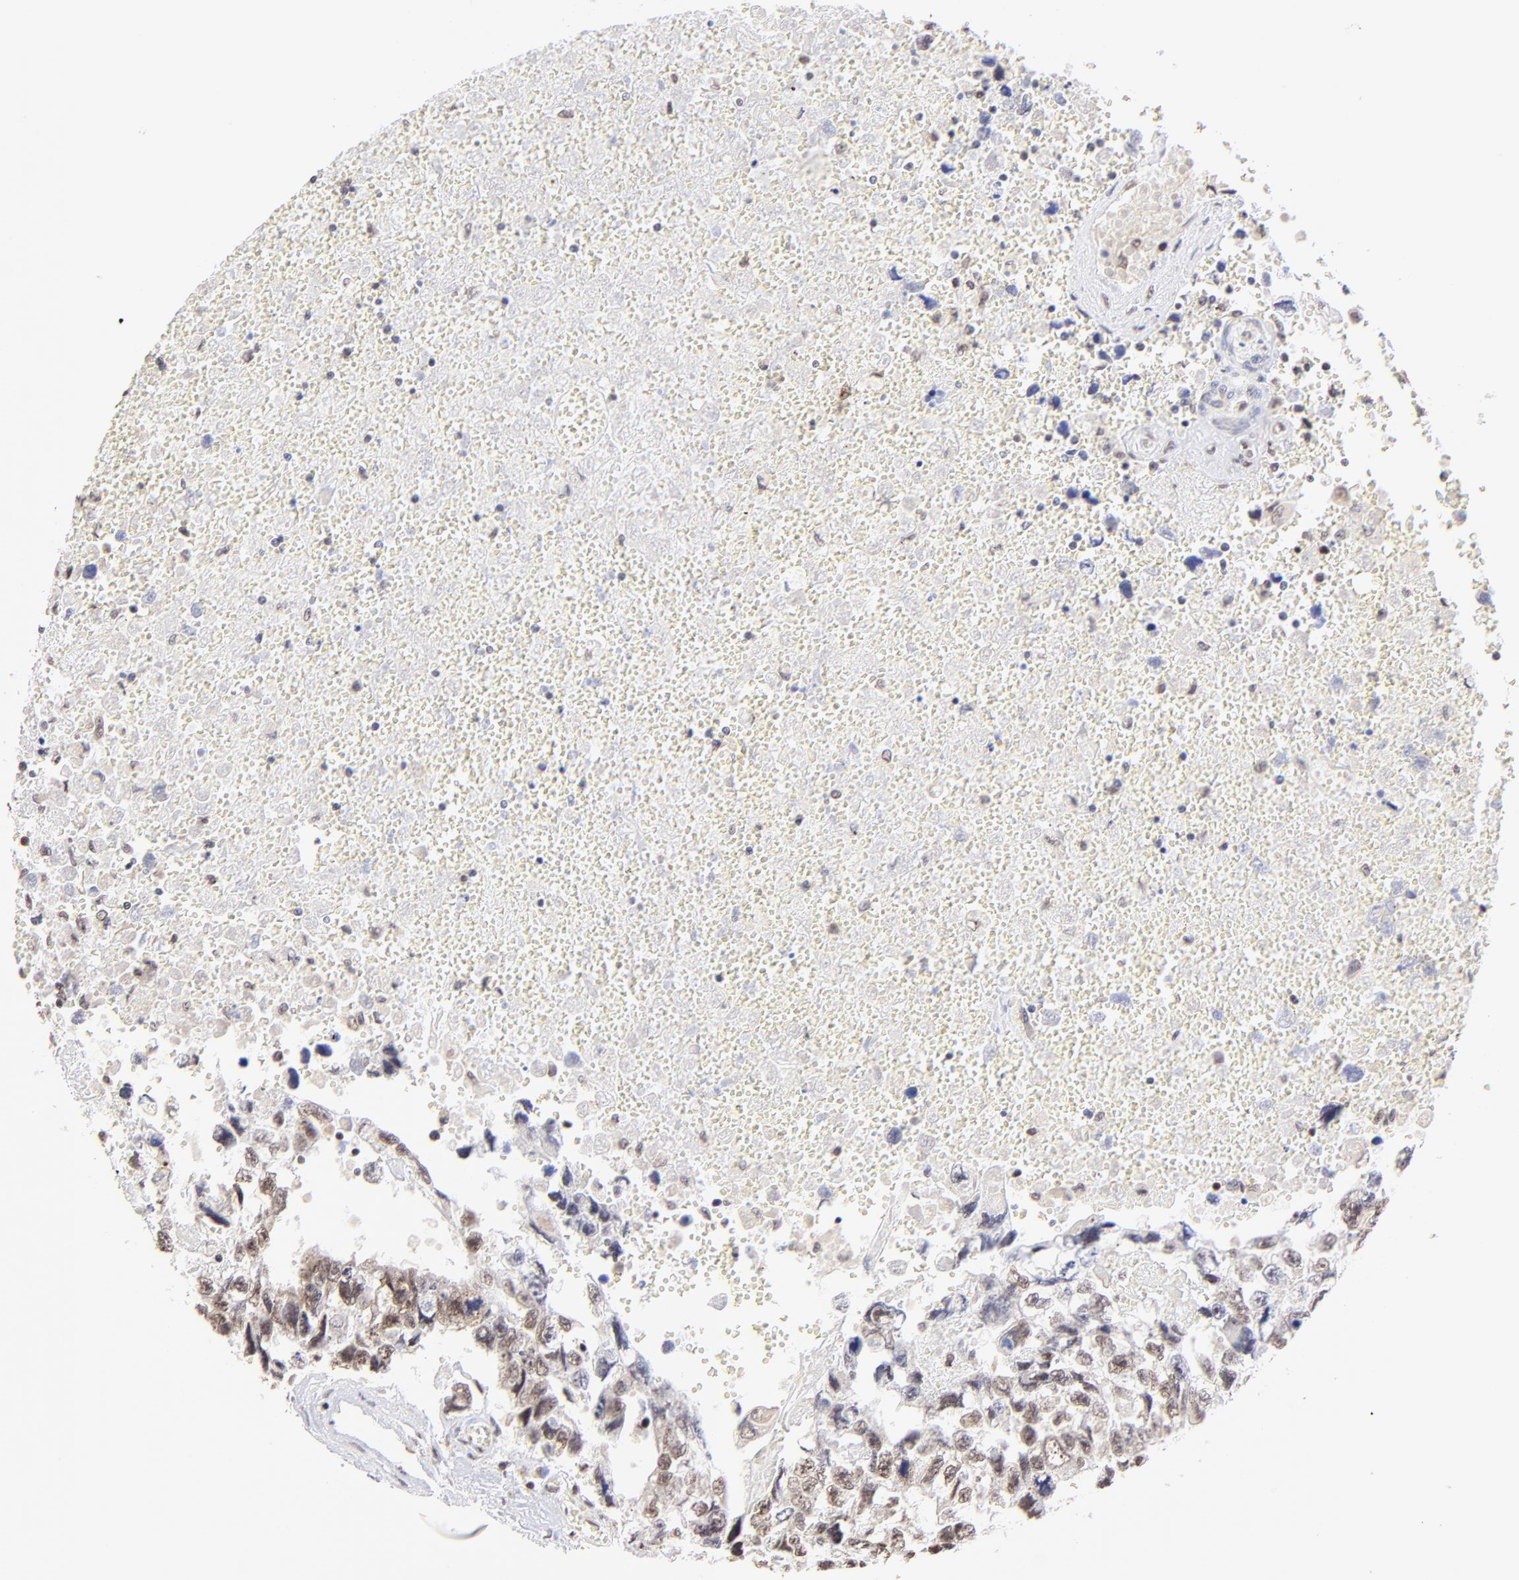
{"staining": {"intensity": "moderate", "quantity": ">75%", "location": "nuclear"}, "tissue": "testis cancer", "cell_type": "Tumor cells", "image_type": "cancer", "snomed": [{"axis": "morphology", "description": "Carcinoma, Embryonal, NOS"}, {"axis": "topography", "description": "Testis"}], "caption": "Immunohistochemistry (DAB) staining of human testis cancer (embryonal carcinoma) demonstrates moderate nuclear protein positivity in about >75% of tumor cells.", "gene": "ZNF670", "patient": {"sex": "male", "age": 31}}